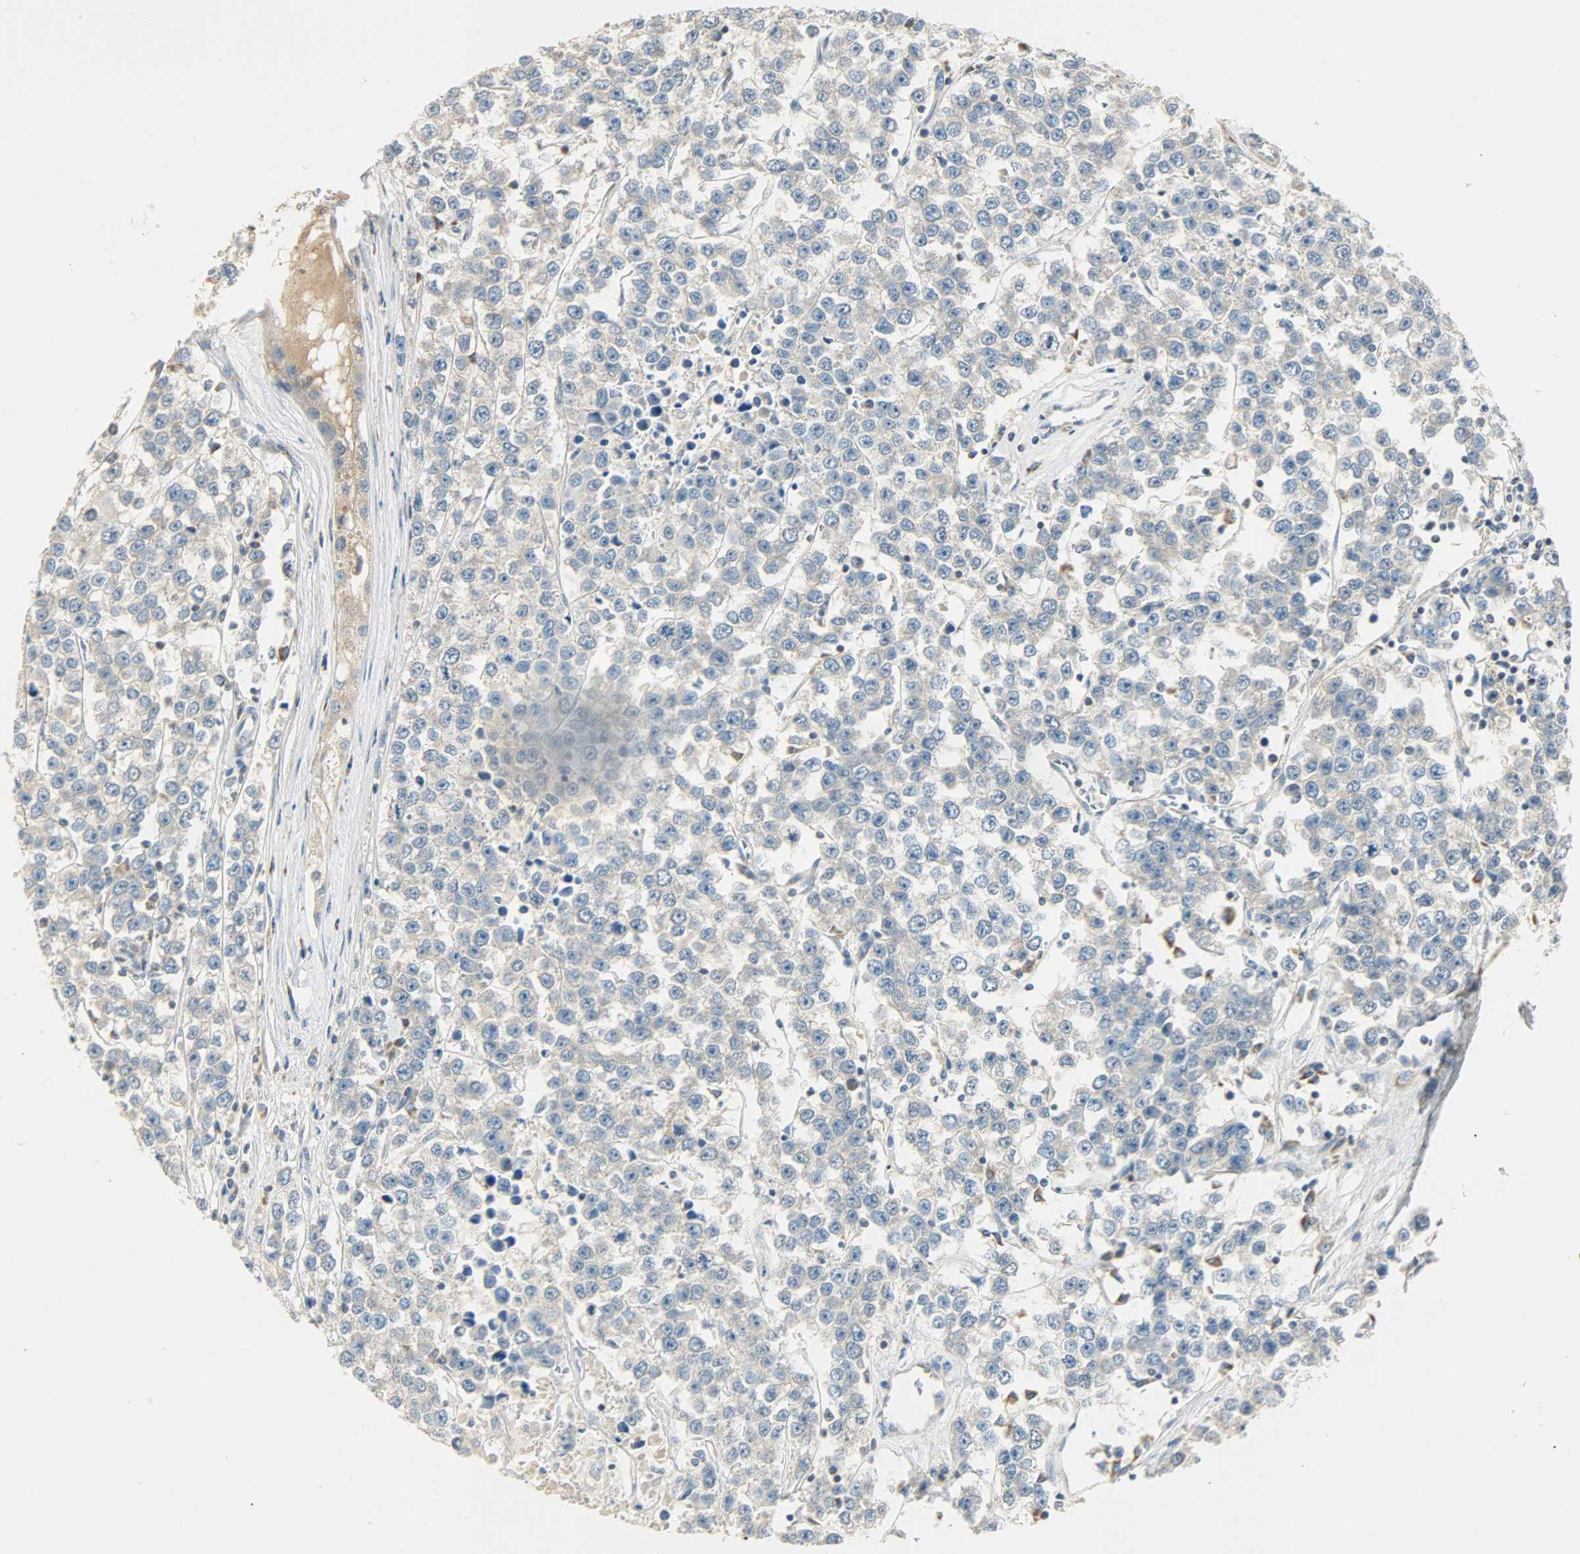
{"staining": {"intensity": "weak", "quantity": "25%-75%", "location": "cytoplasmic/membranous"}, "tissue": "testis cancer", "cell_type": "Tumor cells", "image_type": "cancer", "snomed": [{"axis": "morphology", "description": "Seminoma, NOS"}, {"axis": "morphology", "description": "Carcinoma, Embryonal, NOS"}, {"axis": "topography", "description": "Testis"}], "caption": "An immunohistochemistry (IHC) image of neoplastic tissue is shown. Protein staining in brown highlights weak cytoplasmic/membranous positivity in testis cancer within tumor cells.", "gene": "NNT", "patient": {"sex": "male", "age": 52}}